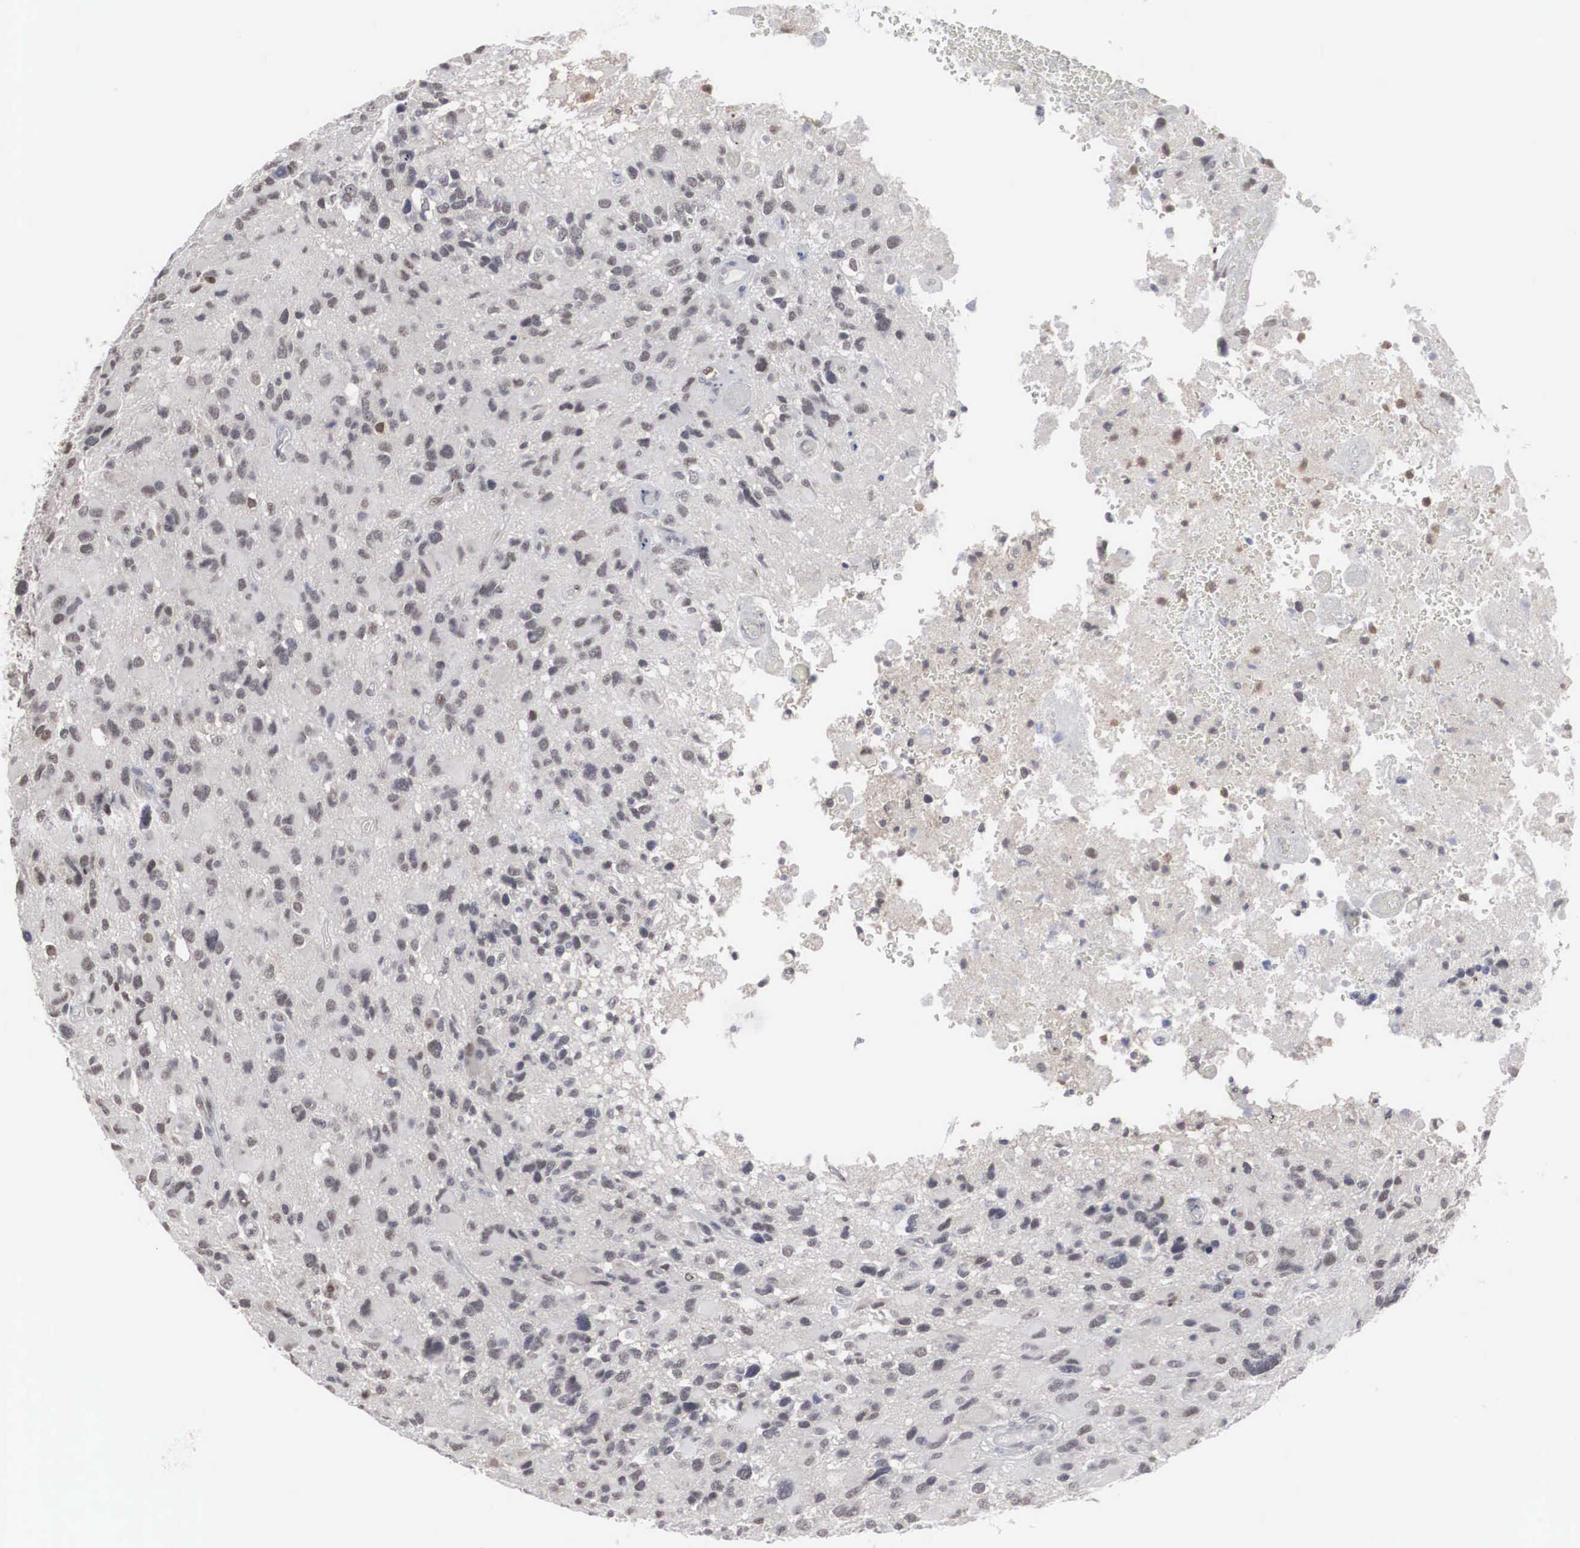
{"staining": {"intensity": "negative", "quantity": "none", "location": "none"}, "tissue": "glioma", "cell_type": "Tumor cells", "image_type": "cancer", "snomed": [{"axis": "morphology", "description": "Glioma, malignant, High grade"}, {"axis": "topography", "description": "Brain"}], "caption": "Malignant glioma (high-grade) stained for a protein using immunohistochemistry demonstrates no positivity tumor cells.", "gene": "AUTS2", "patient": {"sex": "male", "age": 69}}